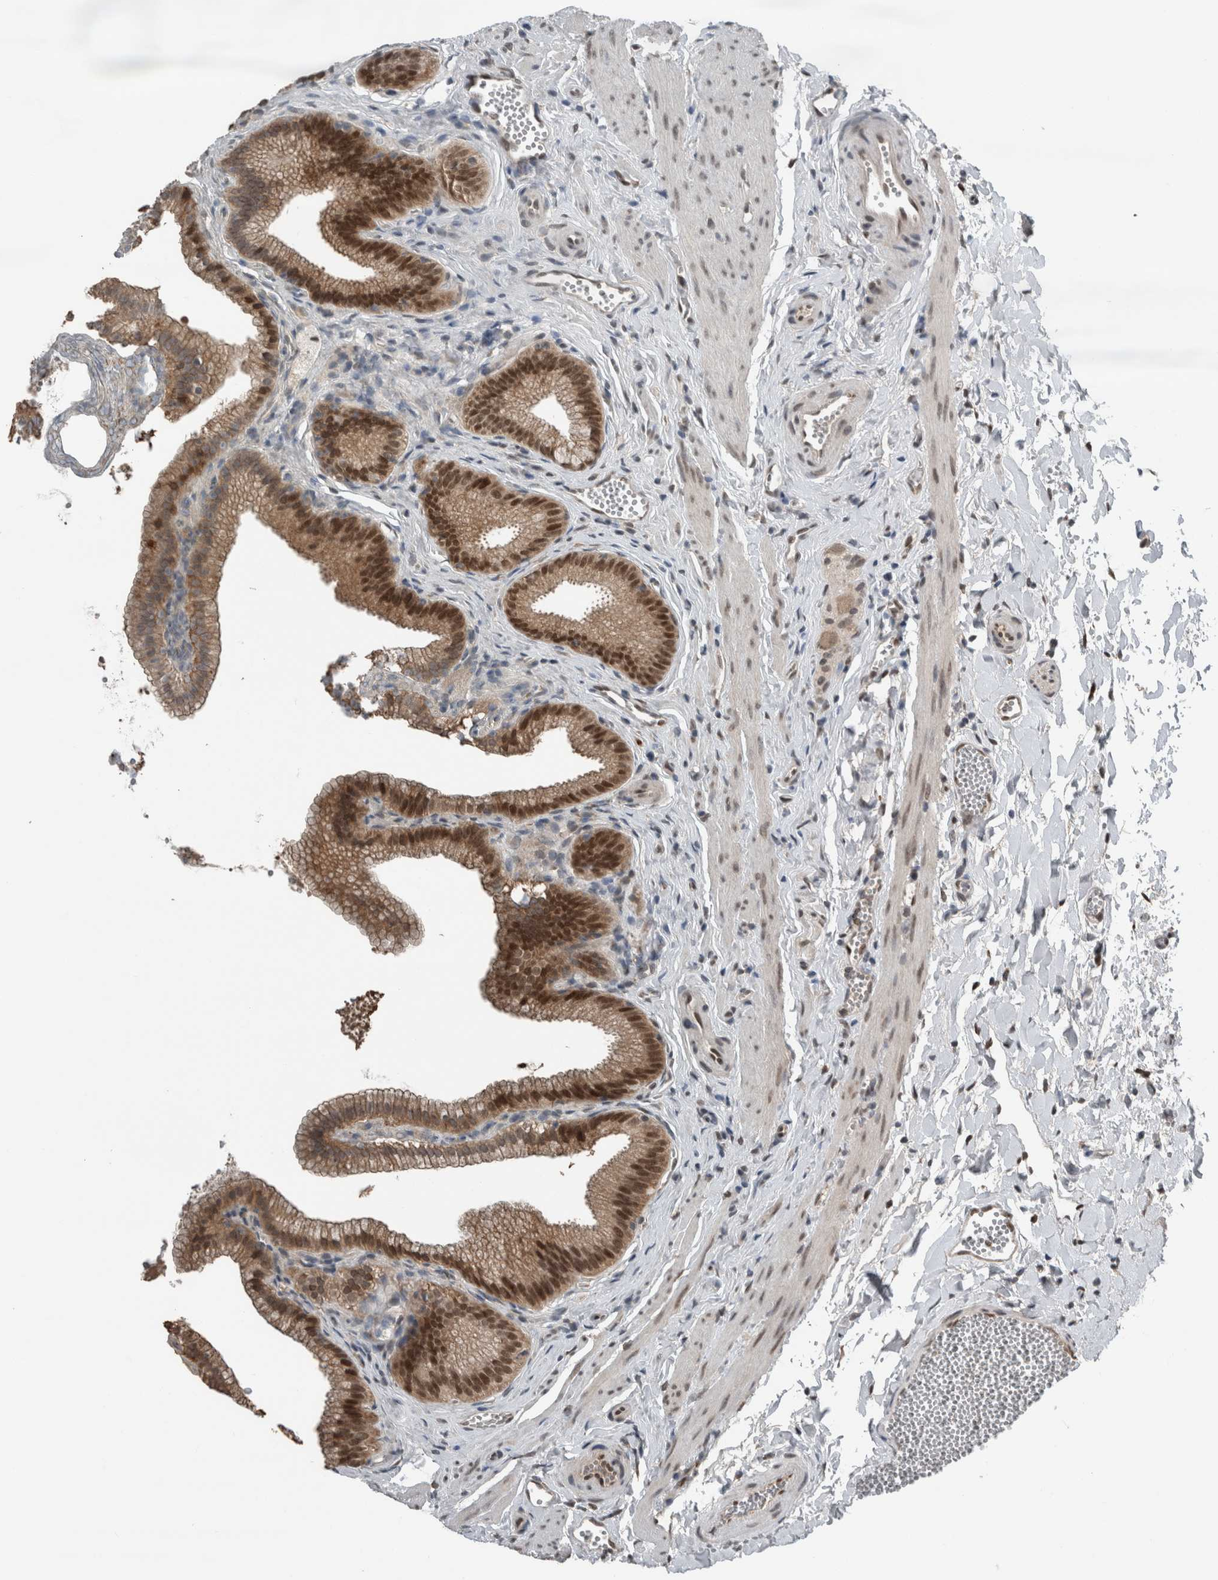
{"staining": {"intensity": "strong", "quantity": ">75%", "location": "cytoplasmic/membranous,nuclear"}, "tissue": "gallbladder", "cell_type": "Glandular cells", "image_type": "normal", "snomed": [{"axis": "morphology", "description": "Normal tissue, NOS"}, {"axis": "topography", "description": "Gallbladder"}], "caption": "The photomicrograph displays a brown stain indicating the presence of a protein in the cytoplasmic/membranous,nuclear of glandular cells in gallbladder. (IHC, brightfield microscopy, high magnification).", "gene": "SPAG7", "patient": {"sex": "male", "age": 38}}